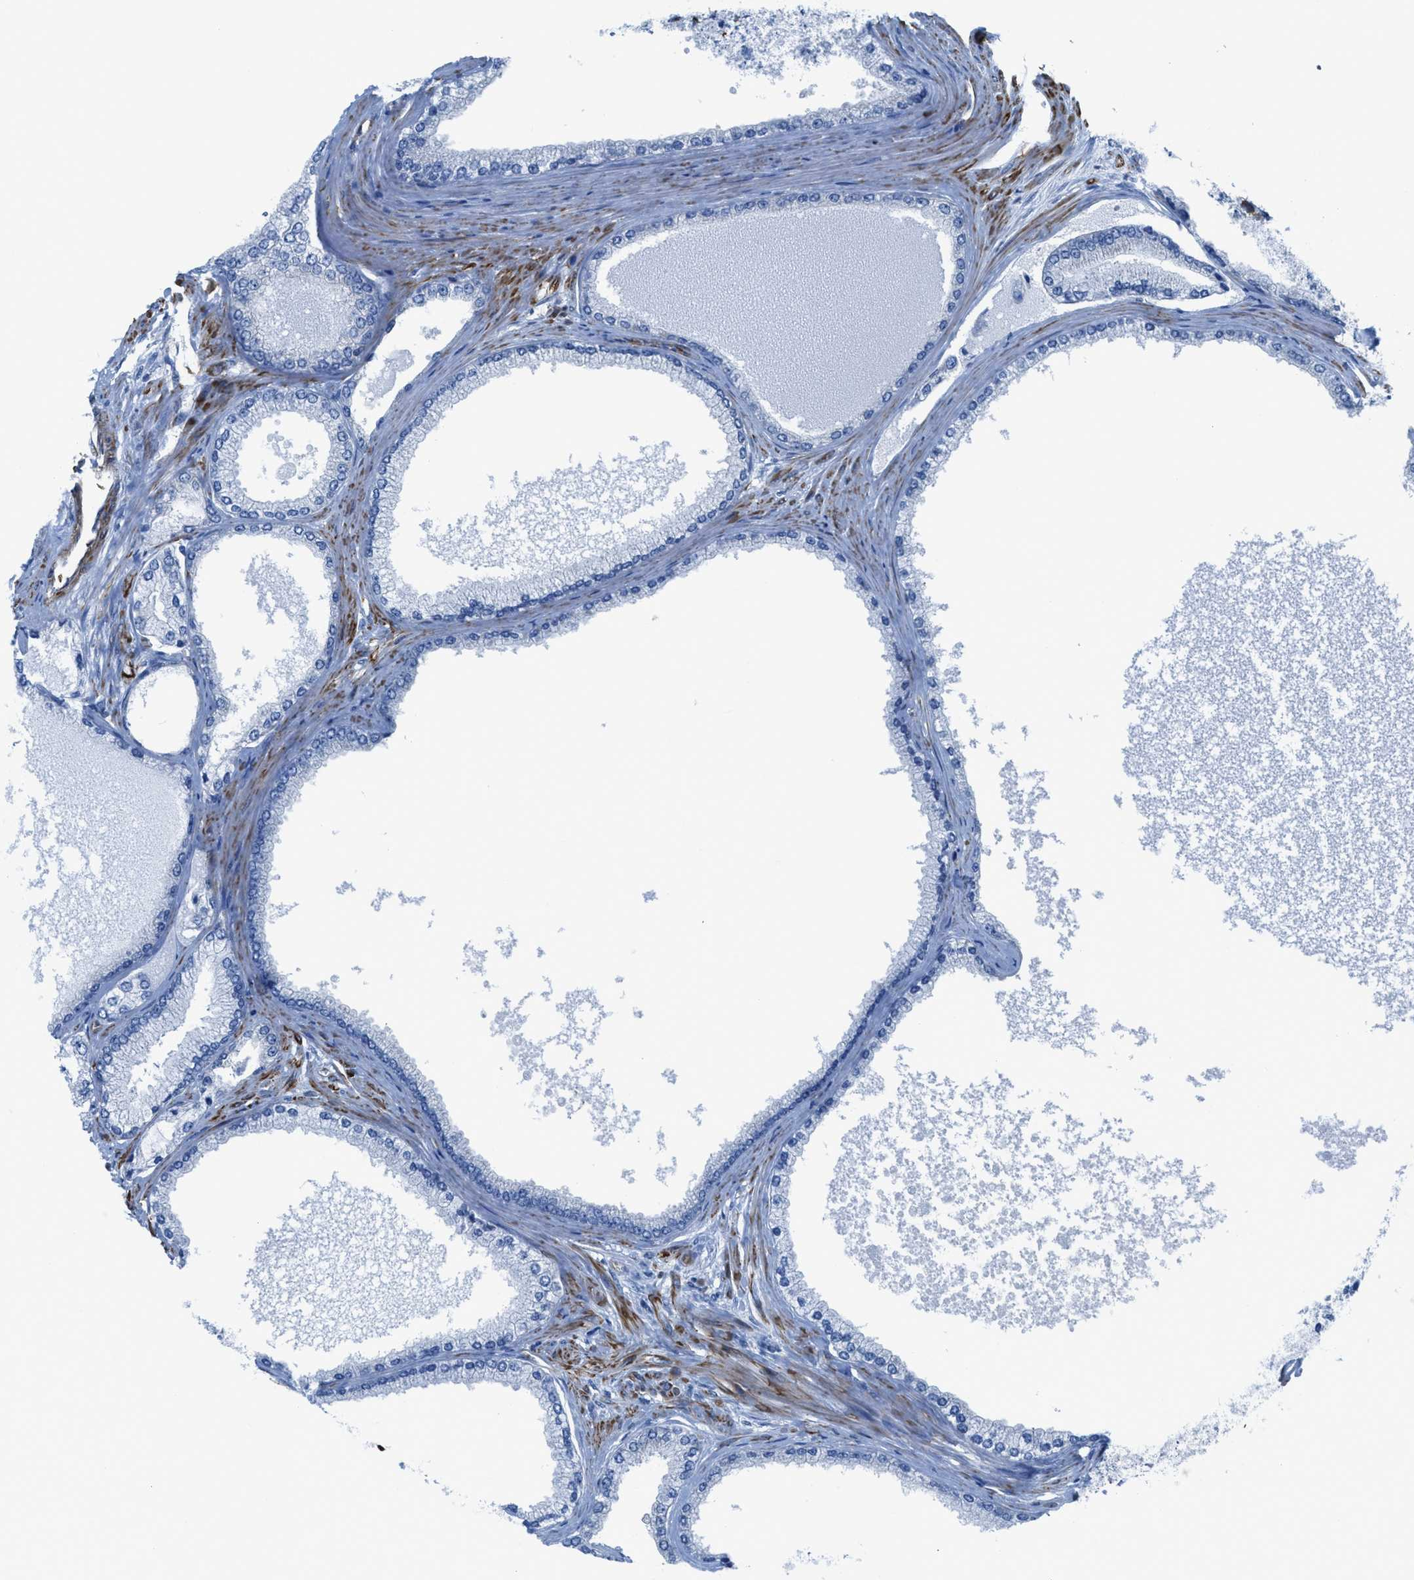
{"staining": {"intensity": "negative", "quantity": "none", "location": "none"}, "tissue": "prostate cancer", "cell_type": "Tumor cells", "image_type": "cancer", "snomed": [{"axis": "morphology", "description": "Adenocarcinoma, High grade"}, {"axis": "topography", "description": "Prostate"}], "caption": "IHC of prostate adenocarcinoma (high-grade) exhibits no staining in tumor cells. (DAB (3,3'-diaminobenzidine) immunohistochemistry with hematoxylin counter stain).", "gene": "KCNH7", "patient": {"sex": "male", "age": 61}}